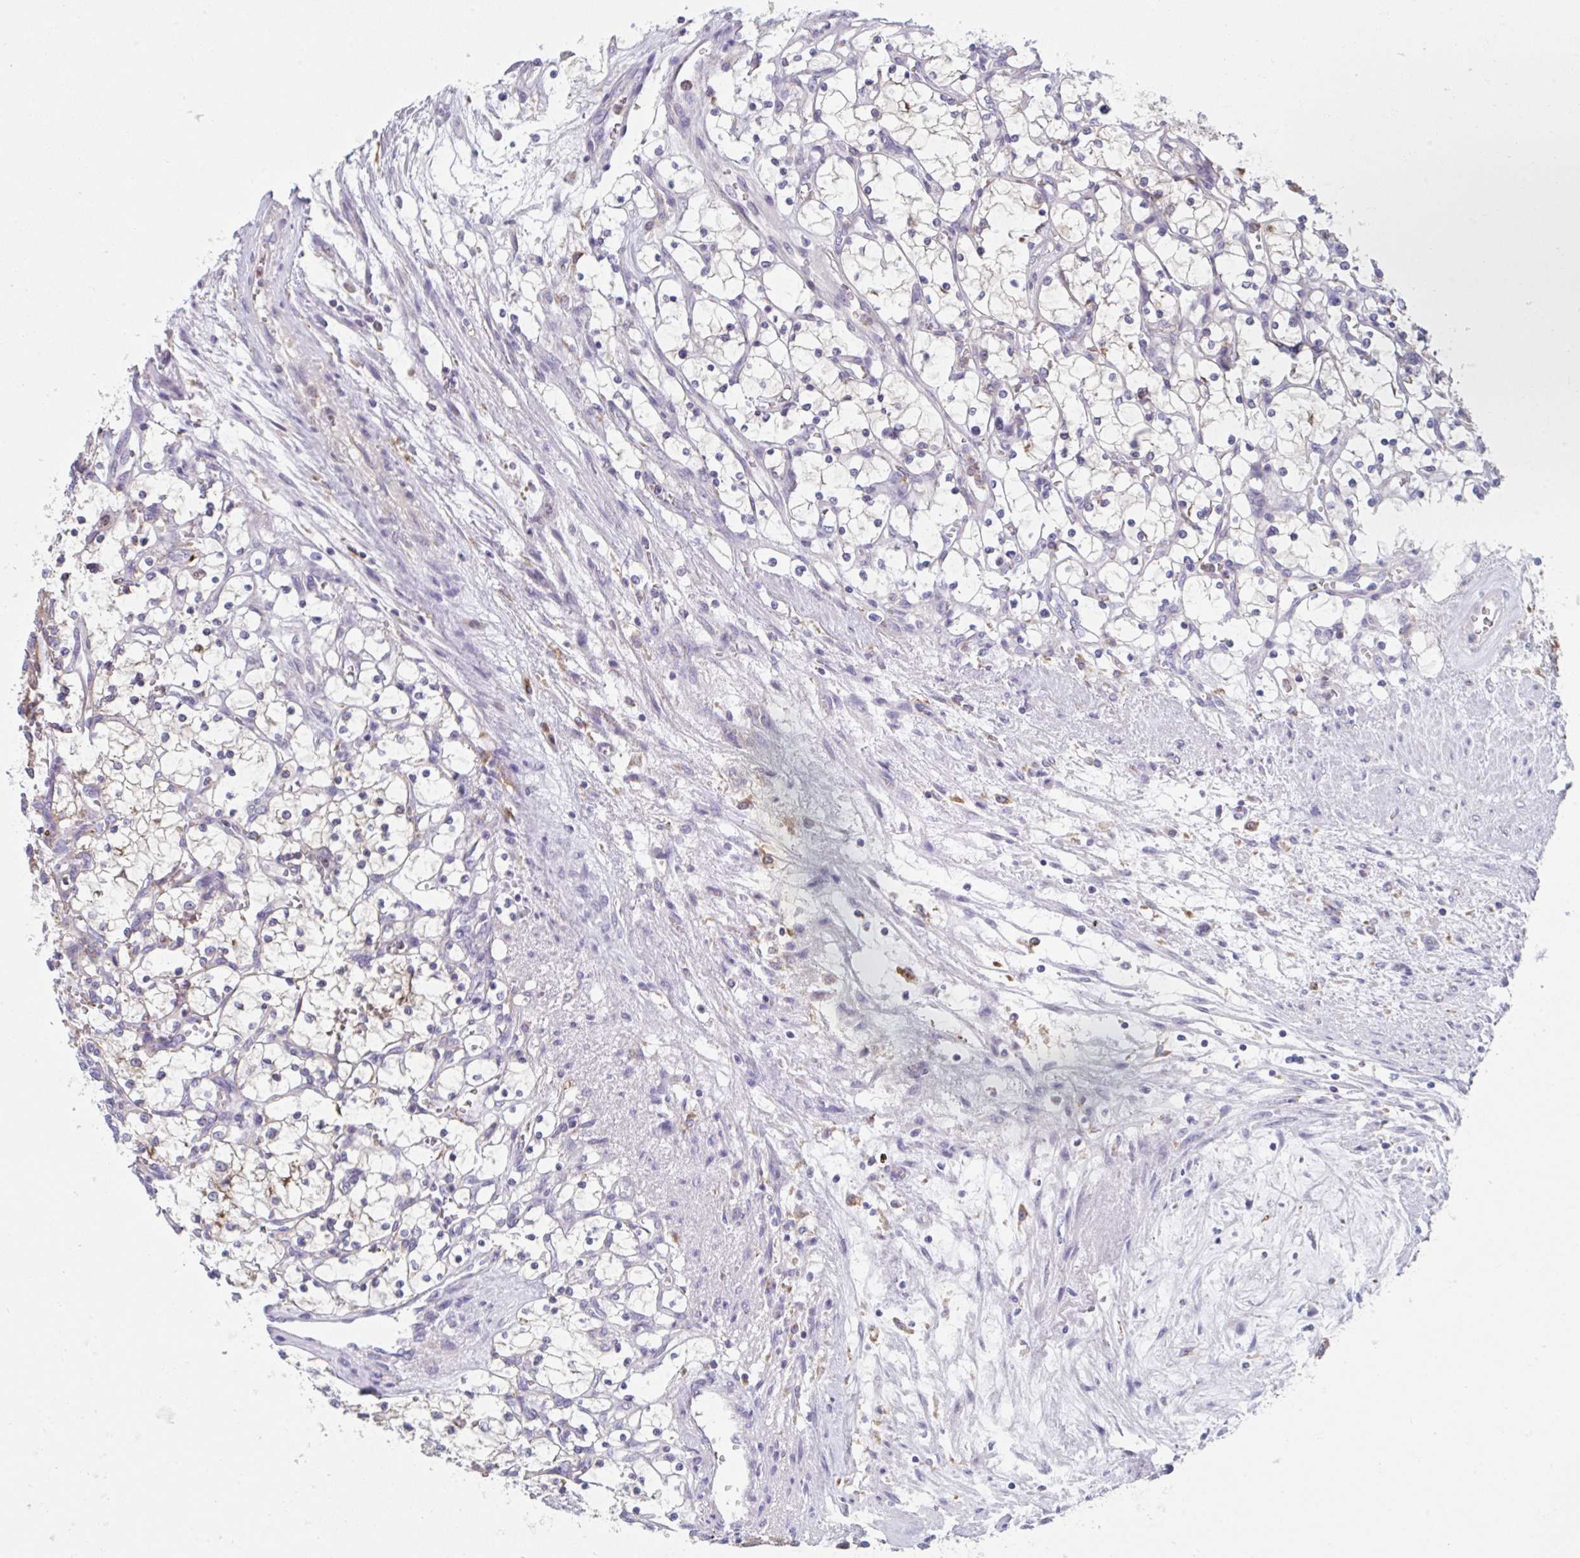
{"staining": {"intensity": "negative", "quantity": "none", "location": "none"}, "tissue": "renal cancer", "cell_type": "Tumor cells", "image_type": "cancer", "snomed": [{"axis": "morphology", "description": "Adenocarcinoma, NOS"}, {"axis": "topography", "description": "Kidney"}], "caption": "This is a histopathology image of immunohistochemistry staining of renal cancer, which shows no positivity in tumor cells. The staining is performed using DAB brown chromogen with nuclei counter-stained in using hematoxylin.", "gene": "NIPSNAP1", "patient": {"sex": "female", "age": 69}}